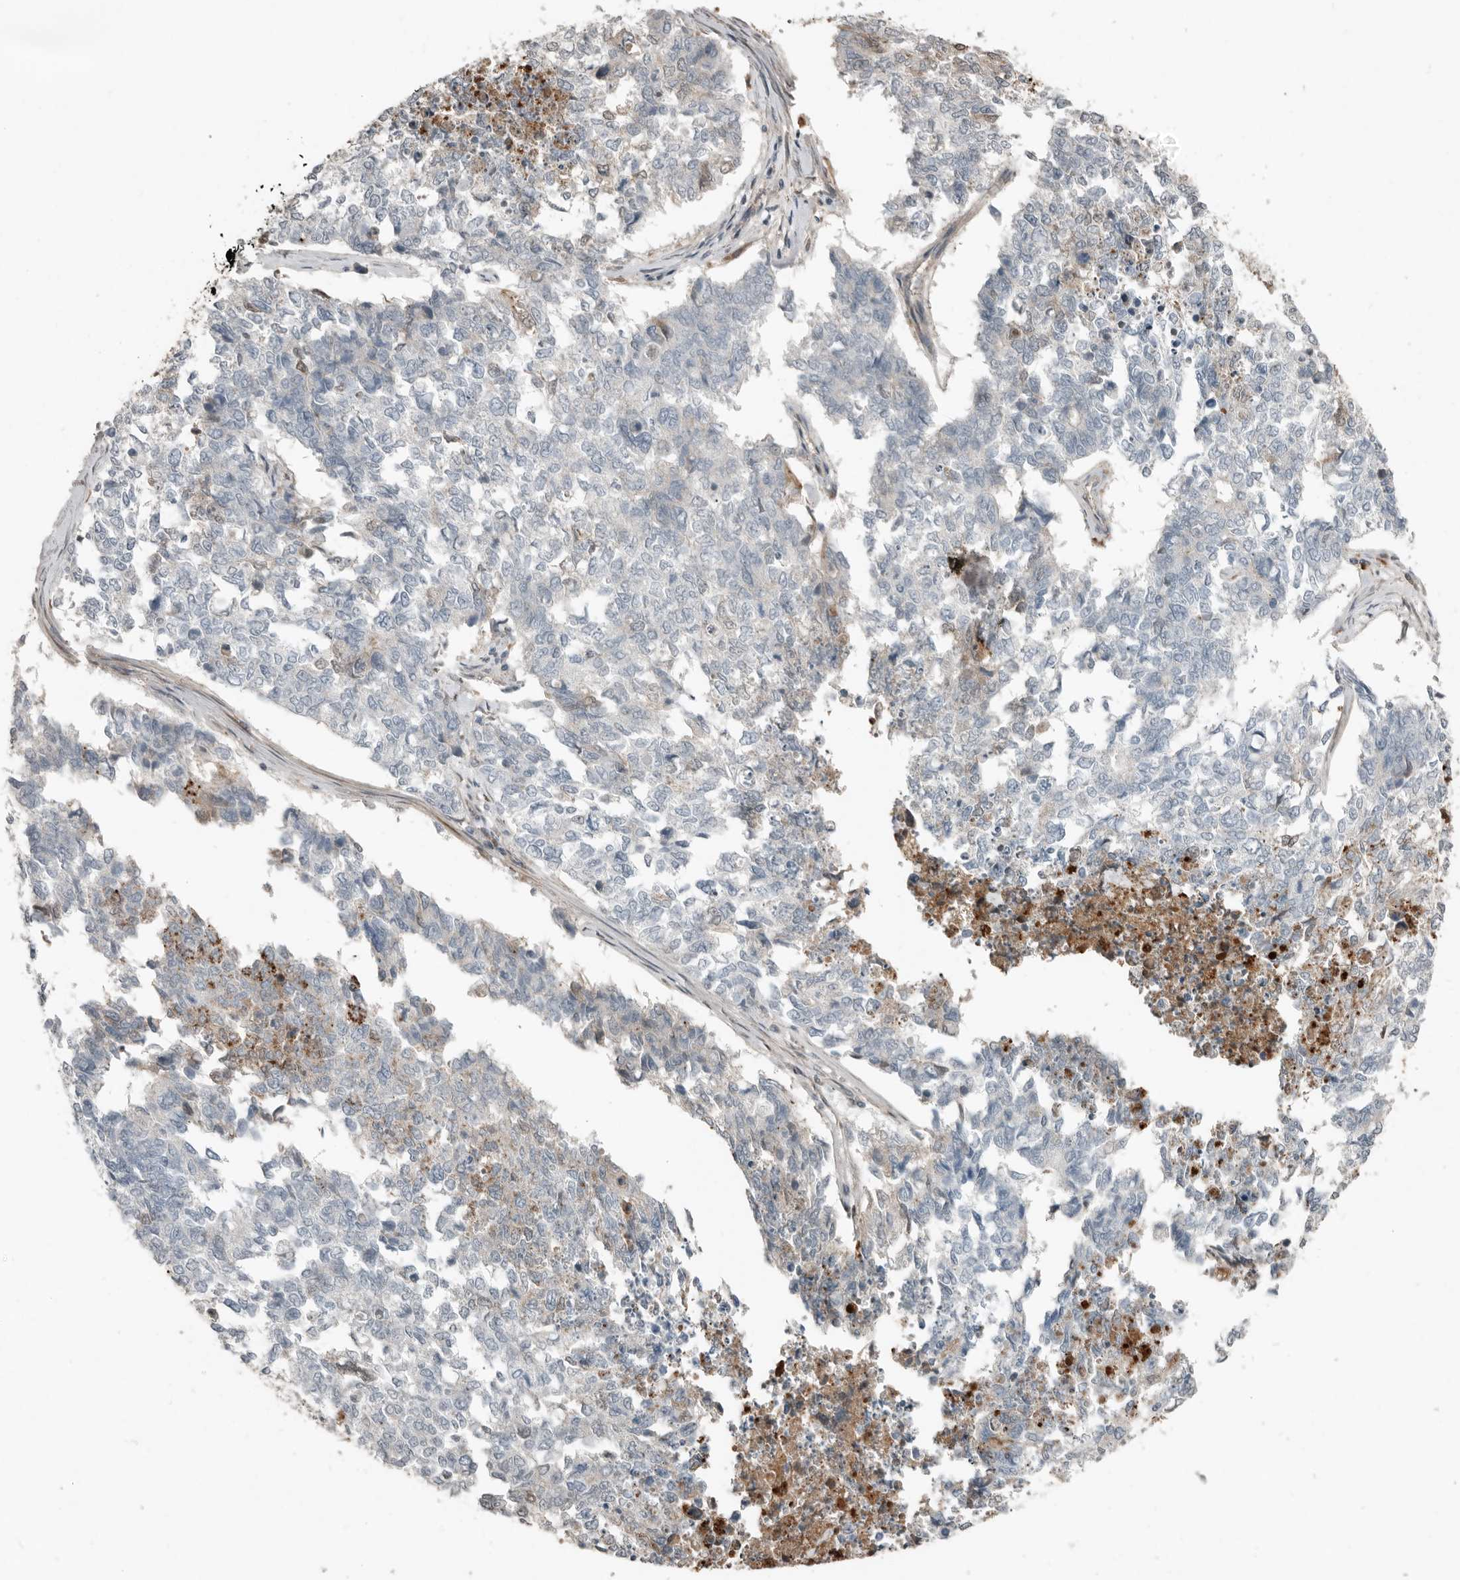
{"staining": {"intensity": "negative", "quantity": "none", "location": "none"}, "tissue": "cervical cancer", "cell_type": "Tumor cells", "image_type": "cancer", "snomed": [{"axis": "morphology", "description": "Squamous cell carcinoma, NOS"}, {"axis": "topography", "description": "Cervix"}], "caption": "Tumor cells are negative for protein expression in human cervical squamous cell carcinoma.", "gene": "KLHL38", "patient": {"sex": "female", "age": 63}}